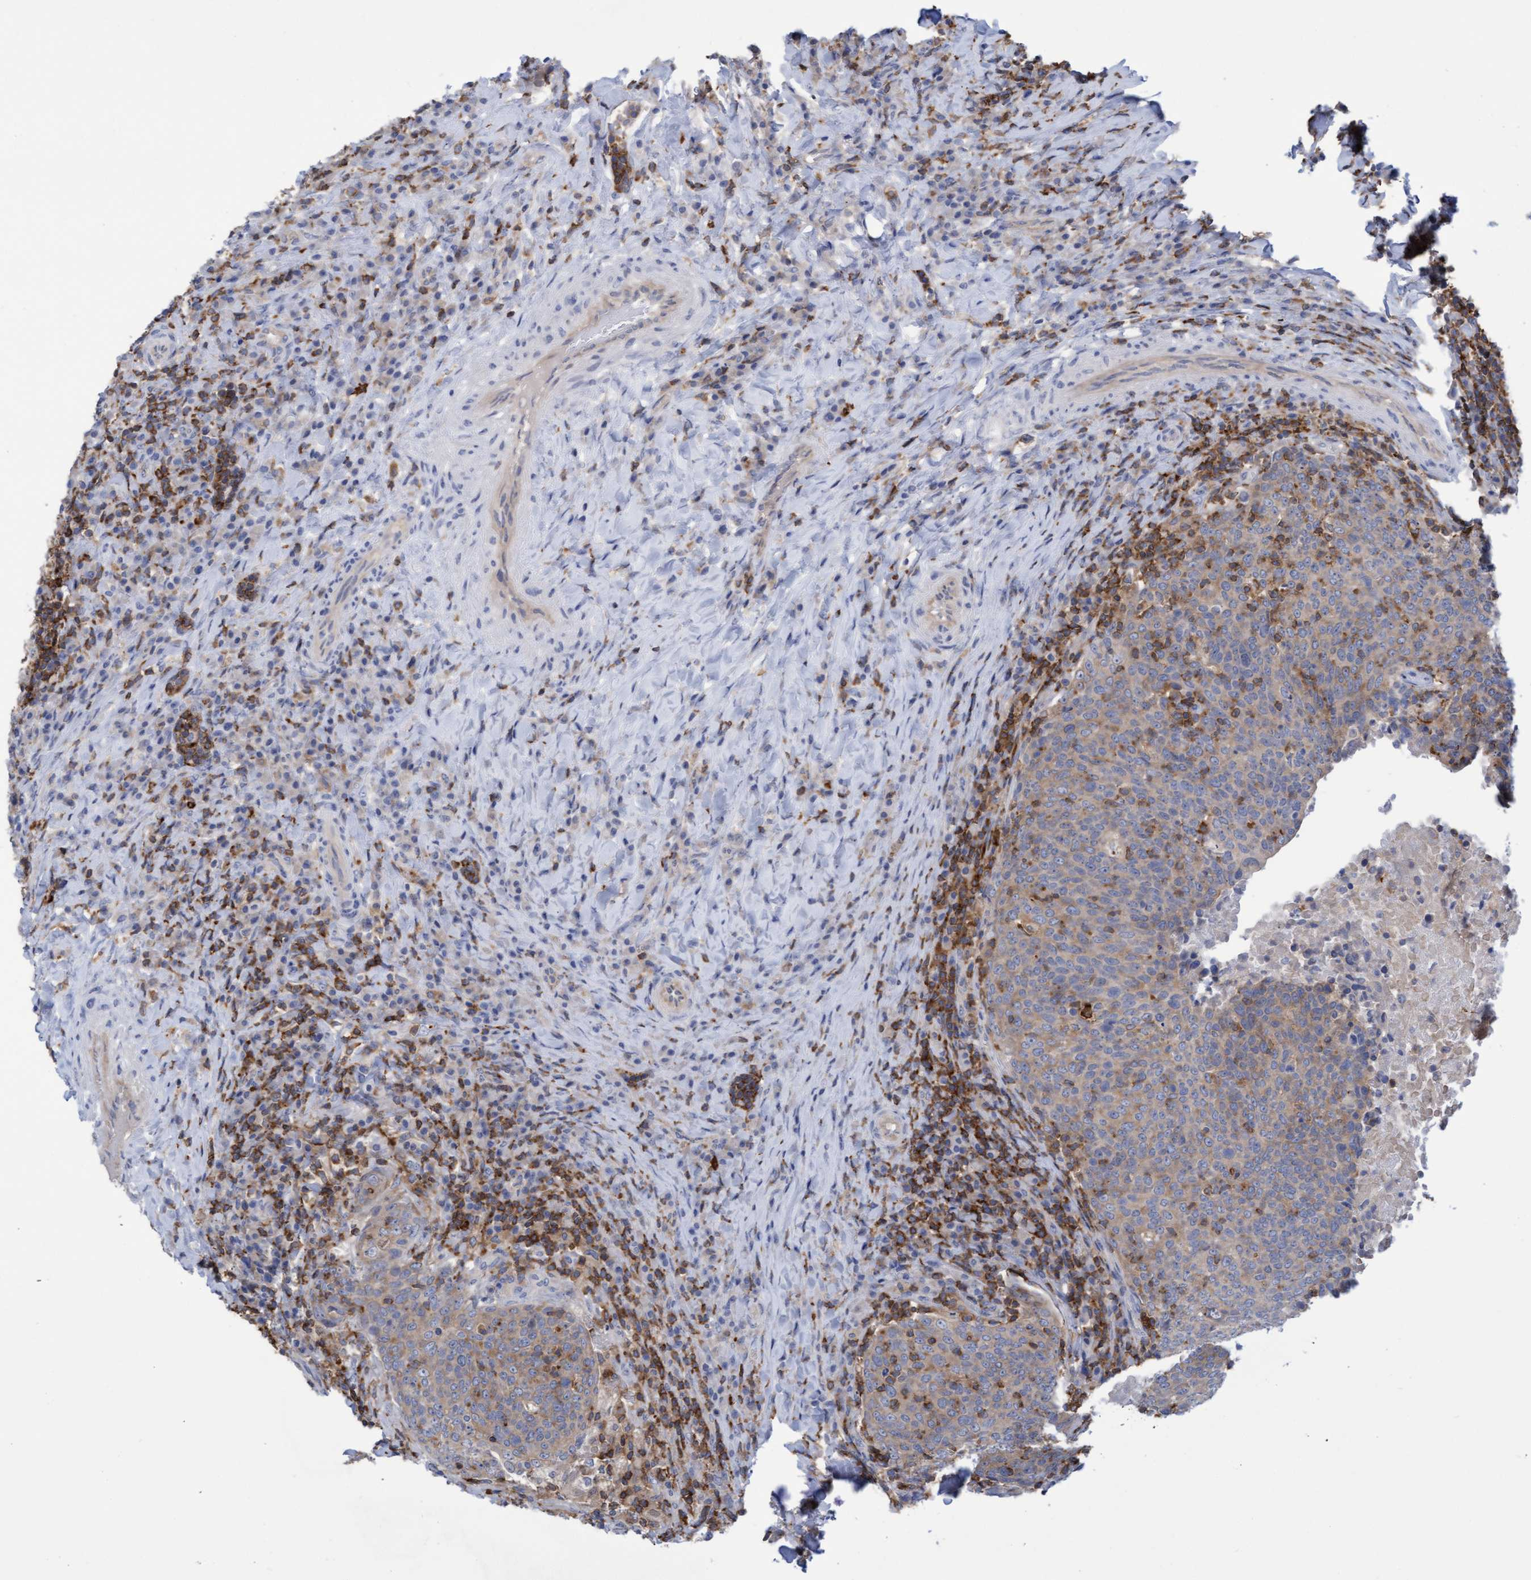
{"staining": {"intensity": "weak", "quantity": "25%-75%", "location": "cytoplasmic/membranous"}, "tissue": "head and neck cancer", "cell_type": "Tumor cells", "image_type": "cancer", "snomed": [{"axis": "morphology", "description": "Squamous cell carcinoma, NOS"}, {"axis": "morphology", "description": "Squamous cell carcinoma, metastatic, NOS"}, {"axis": "topography", "description": "Lymph node"}, {"axis": "topography", "description": "Head-Neck"}], "caption": "This is a photomicrograph of immunohistochemistry staining of head and neck metastatic squamous cell carcinoma, which shows weak expression in the cytoplasmic/membranous of tumor cells.", "gene": "FNBP1", "patient": {"sex": "male", "age": 62}}